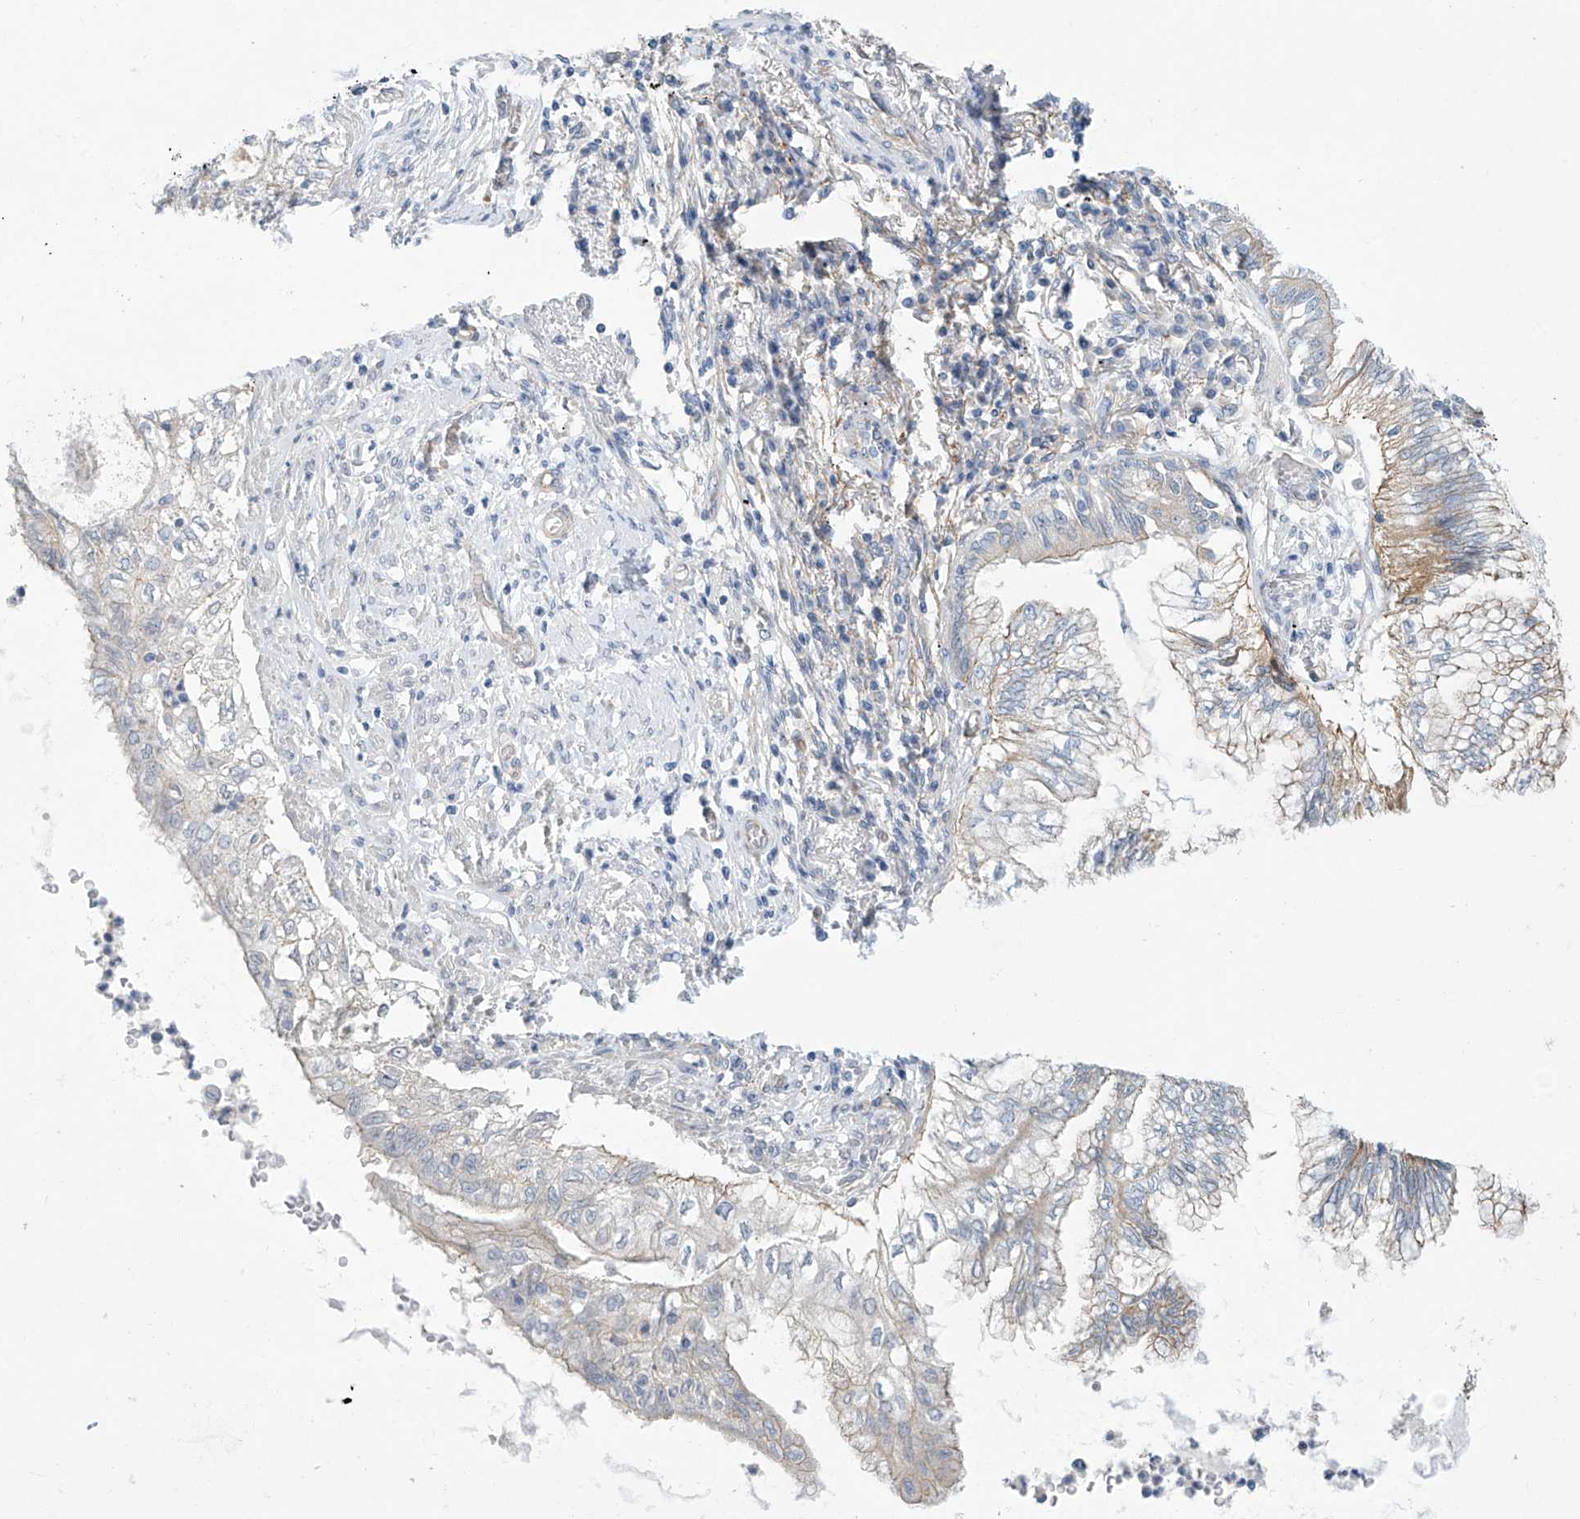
{"staining": {"intensity": "negative", "quantity": "none", "location": "none"}, "tissue": "lung cancer", "cell_type": "Tumor cells", "image_type": "cancer", "snomed": [{"axis": "morphology", "description": "Adenocarcinoma, NOS"}, {"axis": "topography", "description": "Lung"}], "caption": "This is a micrograph of immunohistochemistry (IHC) staining of adenocarcinoma (lung), which shows no expression in tumor cells.", "gene": "ABHD13", "patient": {"sex": "female", "age": 70}}